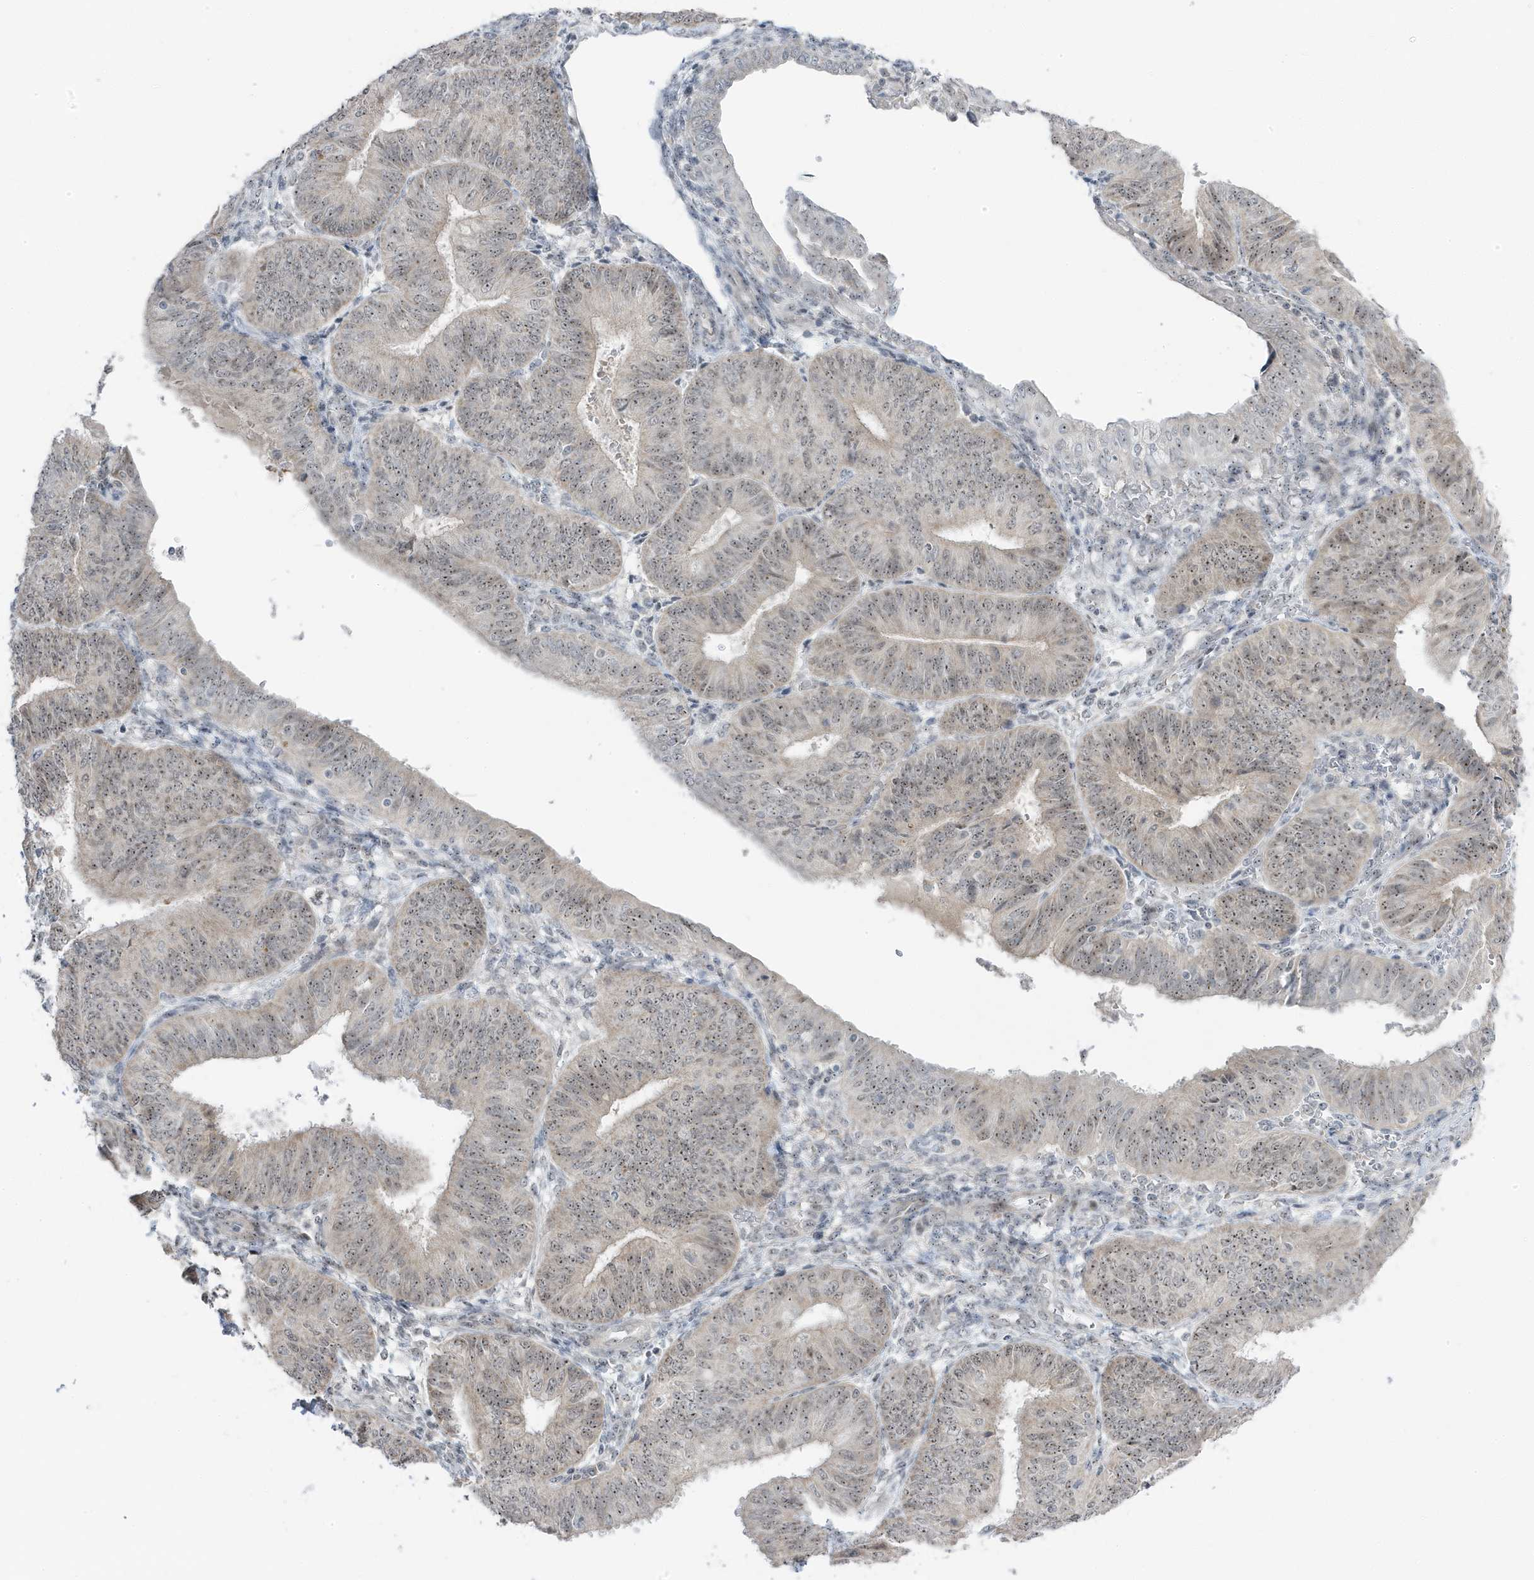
{"staining": {"intensity": "weak", "quantity": "25%-75%", "location": "nuclear"}, "tissue": "endometrial cancer", "cell_type": "Tumor cells", "image_type": "cancer", "snomed": [{"axis": "morphology", "description": "Adenocarcinoma, NOS"}, {"axis": "topography", "description": "Endometrium"}], "caption": "Adenocarcinoma (endometrial) stained with immunohistochemistry (IHC) shows weak nuclear expression in approximately 25%-75% of tumor cells.", "gene": "TSEN15", "patient": {"sex": "female", "age": 58}}